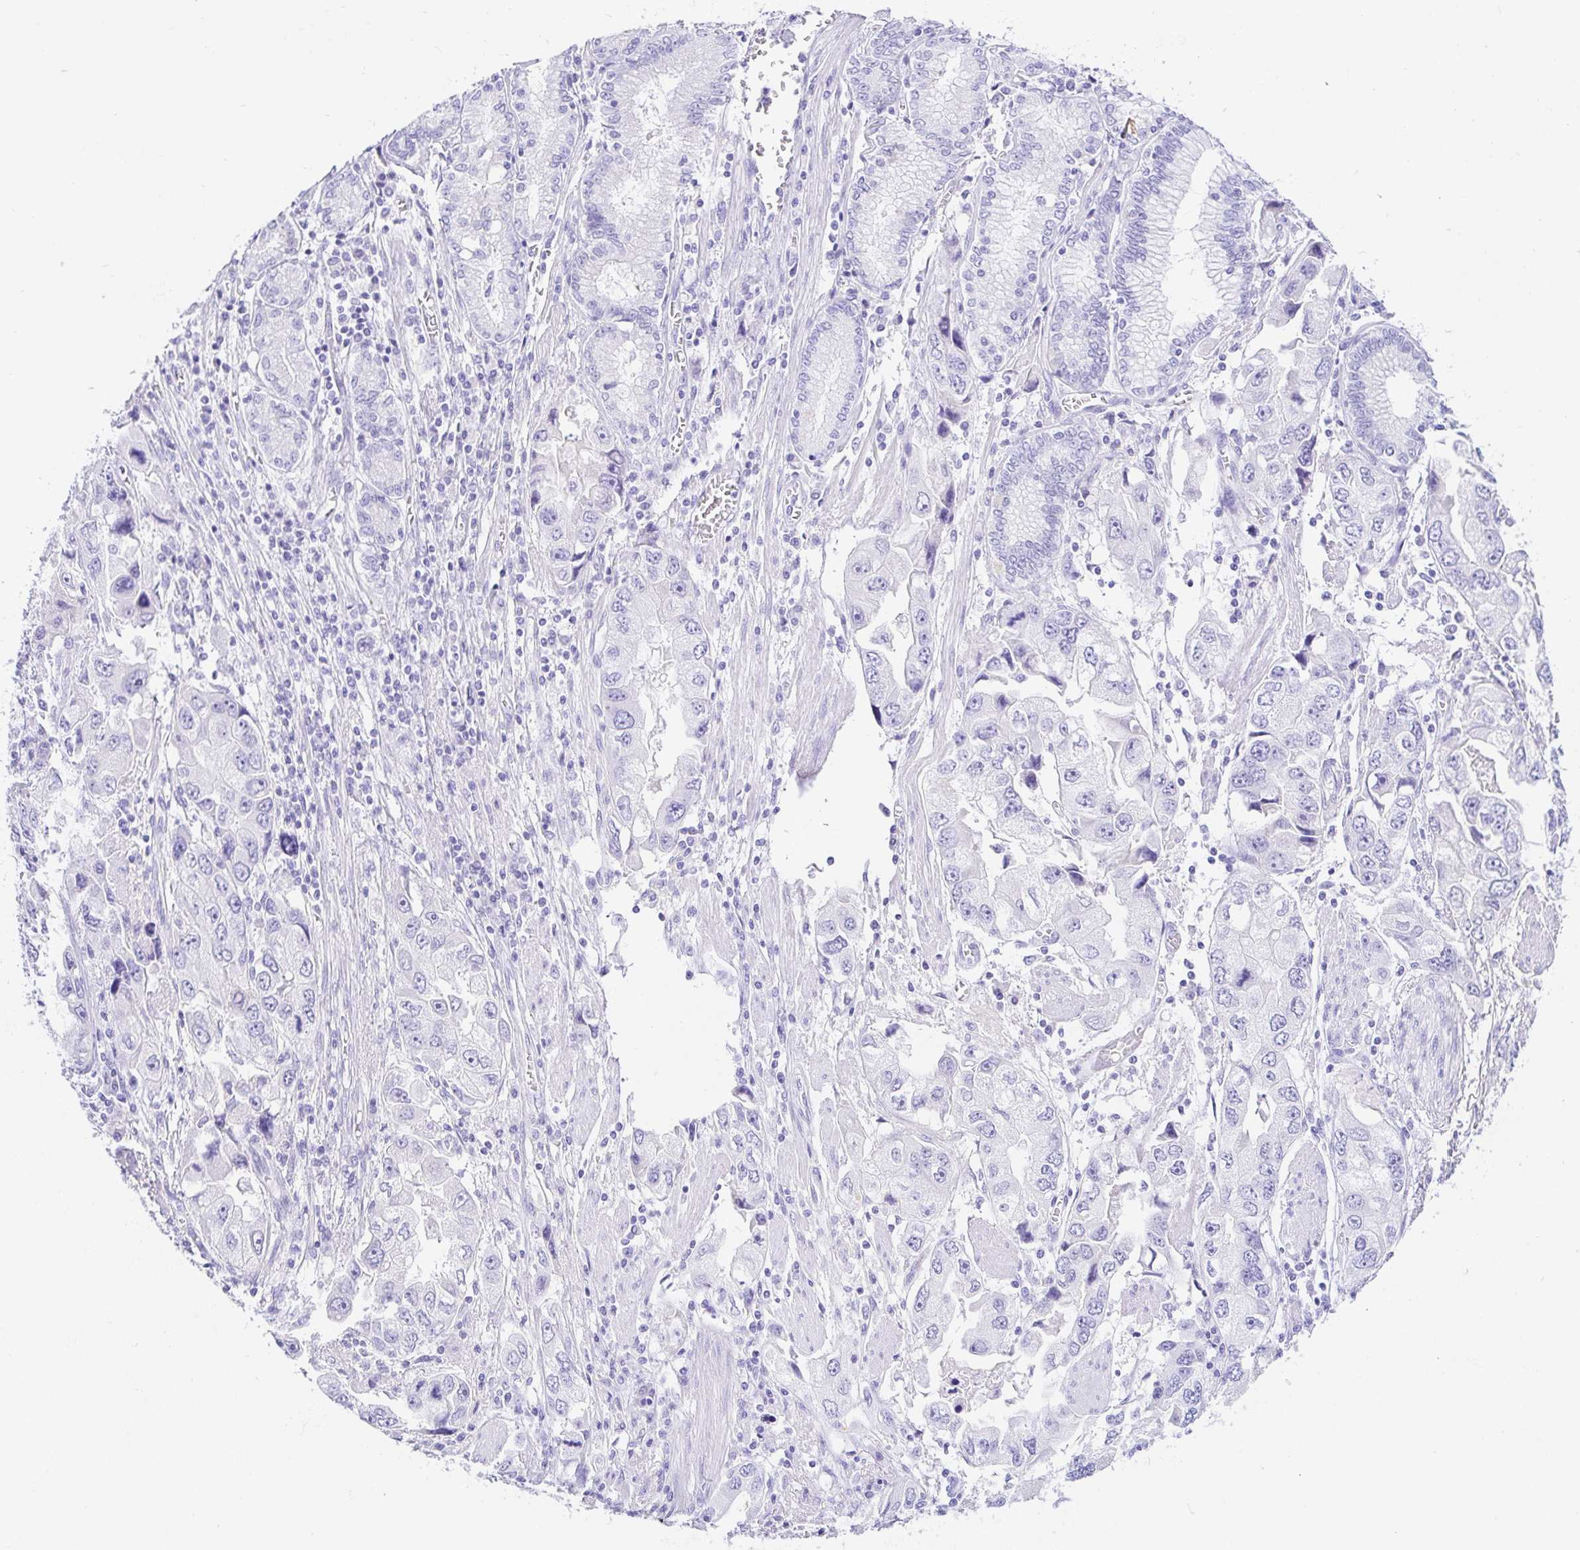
{"staining": {"intensity": "negative", "quantity": "none", "location": "none"}, "tissue": "stomach cancer", "cell_type": "Tumor cells", "image_type": "cancer", "snomed": [{"axis": "morphology", "description": "Adenocarcinoma, NOS"}, {"axis": "topography", "description": "Stomach, lower"}], "caption": "This is a micrograph of IHC staining of adenocarcinoma (stomach), which shows no positivity in tumor cells.", "gene": "PAX8", "patient": {"sex": "female", "age": 93}}